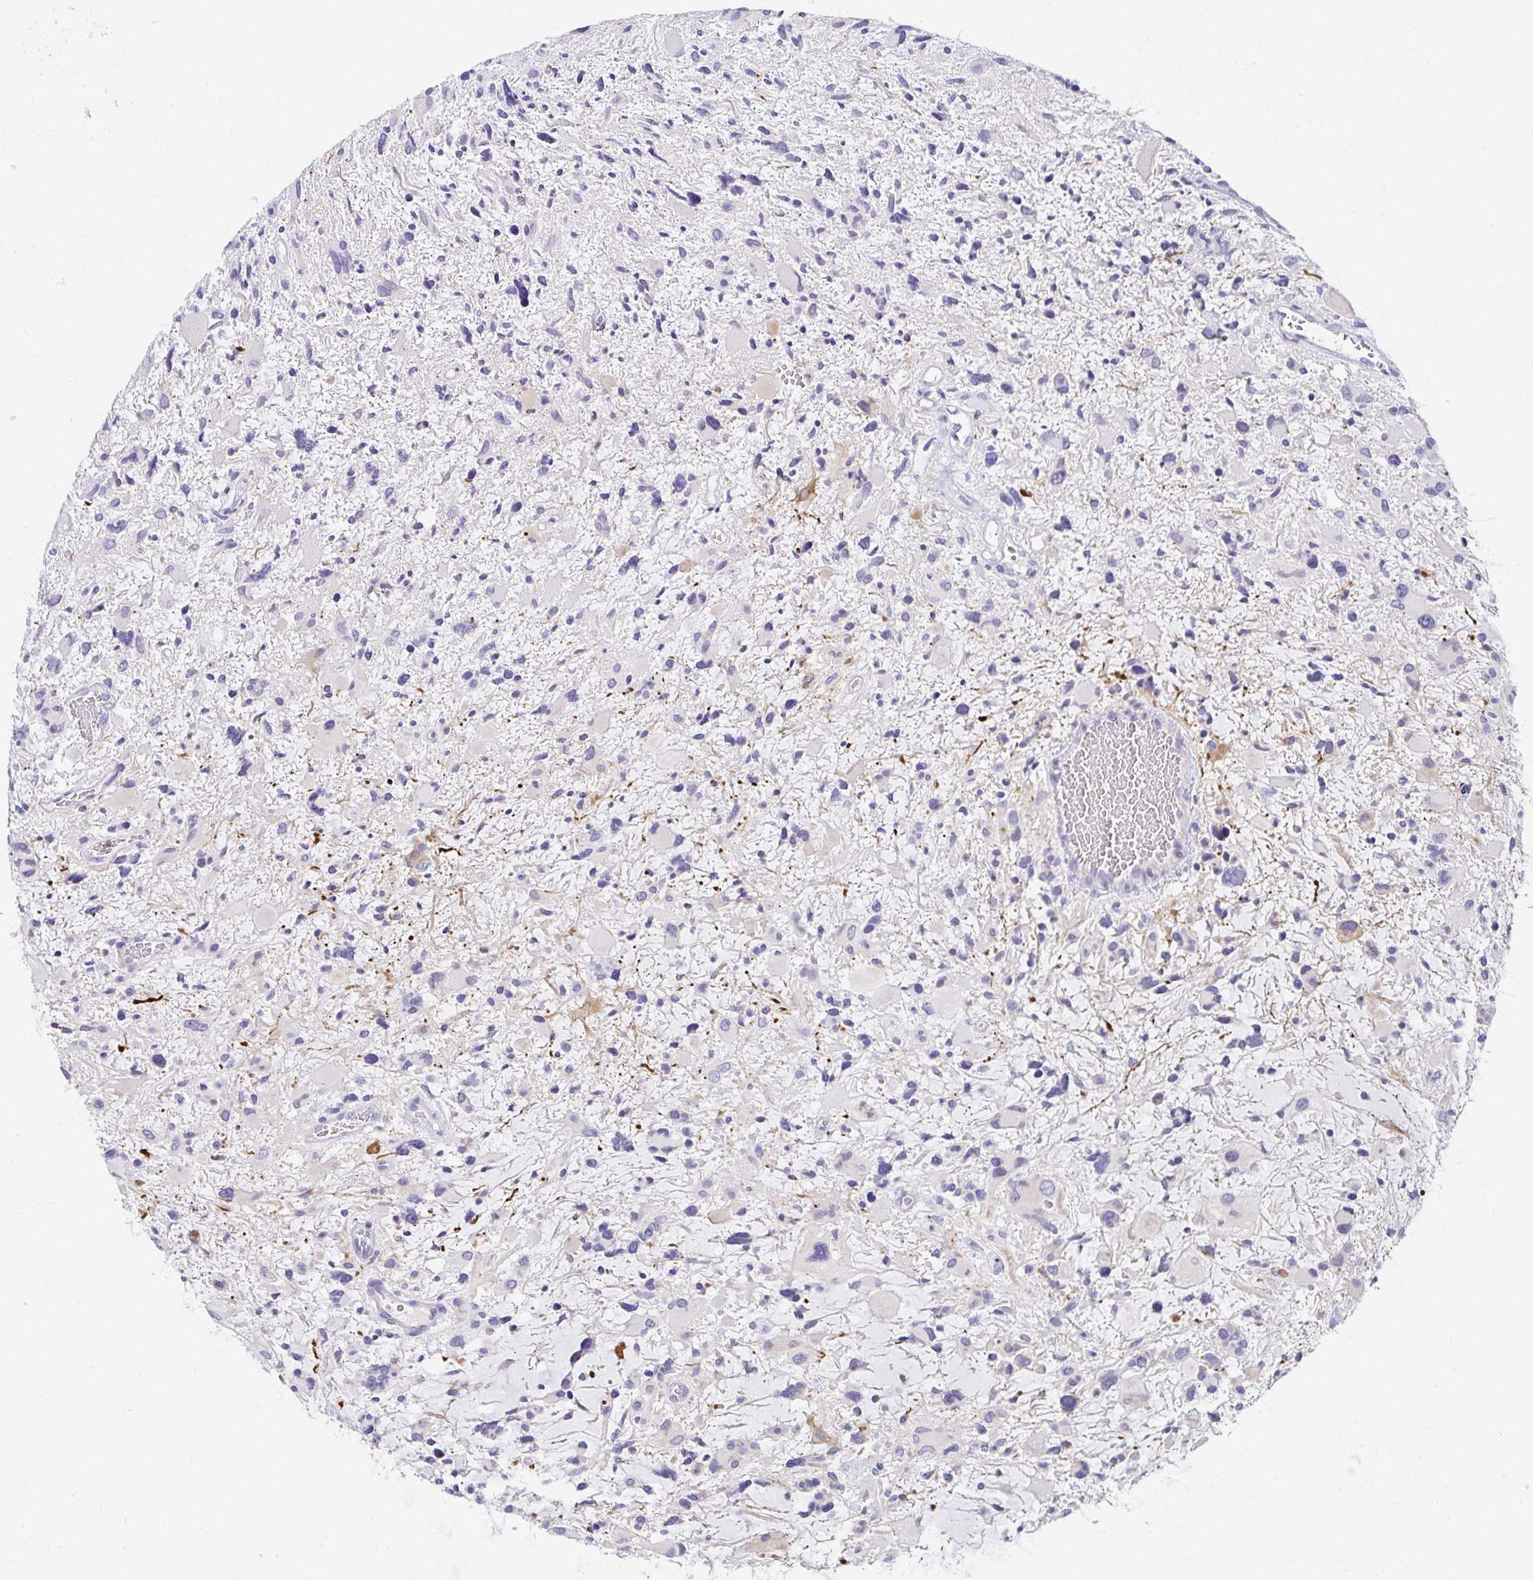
{"staining": {"intensity": "negative", "quantity": "none", "location": "none"}, "tissue": "glioma", "cell_type": "Tumor cells", "image_type": "cancer", "snomed": [{"axis": "morphology", "description": "Glioma, malignant, High grade"}, {"axis": "topography", "description": "Brain"}], "caption": "IHC photomicrograph of glioma stained for a protein (brown), which reveals no expression in tumor cells.", "gene": "EXOC5", "patient": {"sex": "female", "age": 11}}